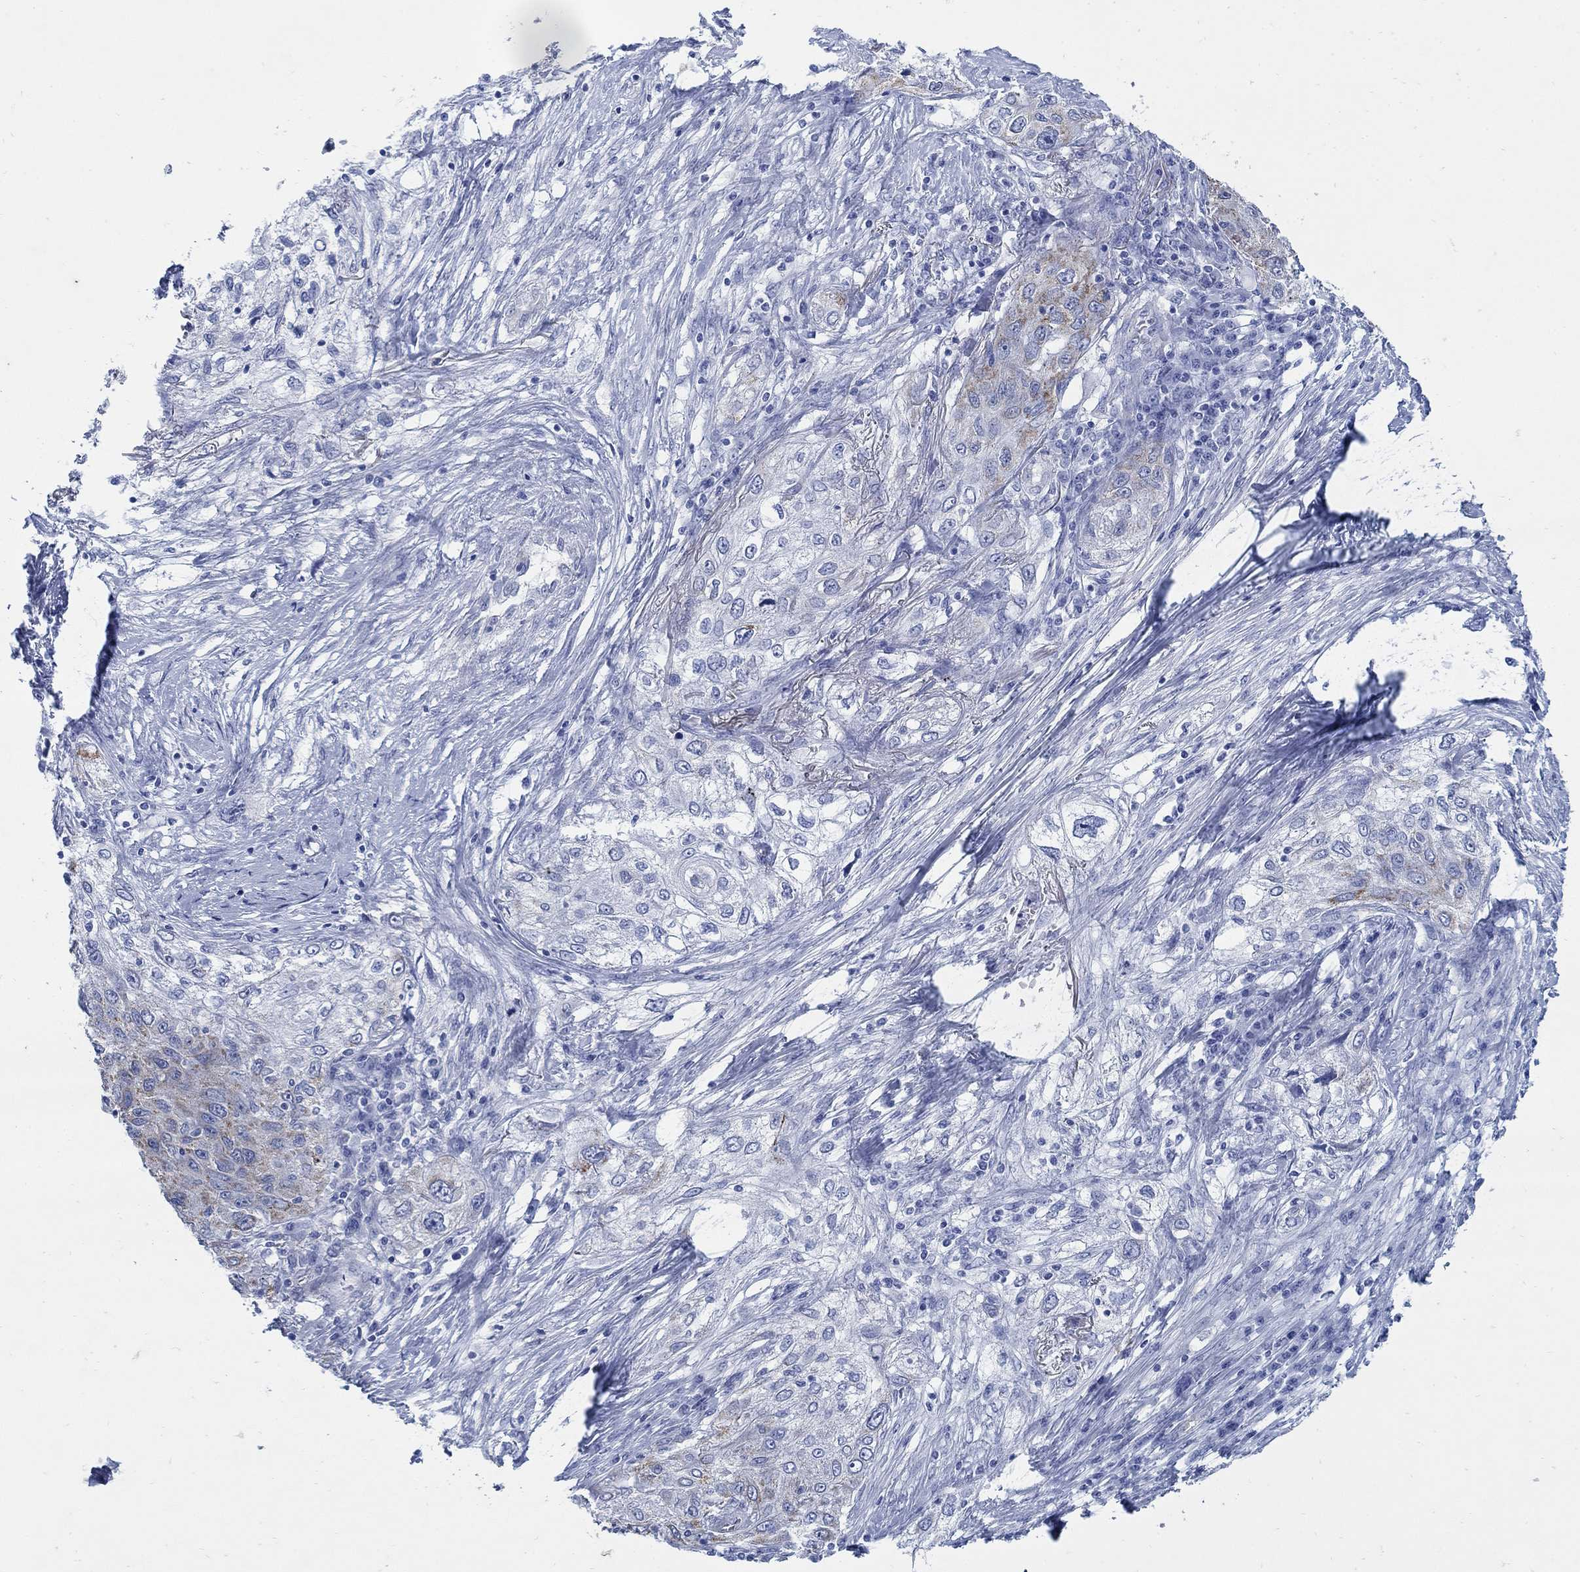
{"staining": {"intensity": "moderate", "quantity": "<25%", "location": "cytoplasmic/membranous"}, "tissue": "lung cancer", "cell_type": "Tumor cells", "image_type": "cancer", "snomed": [{"axis": "morphology", "description": "Squamous cell carcinoma, NOS"}, {"axis": "topography", "description": "Lung"}], "caption": "A micrograph of human lung cancer (squamous cell carcinoma) stained for a protein demonstrates moderate cytoplasmic/membranous brown staining in tumor cells.", "gene": "ZDHHC14", "patient": {"sex": "female", "age": 69}}